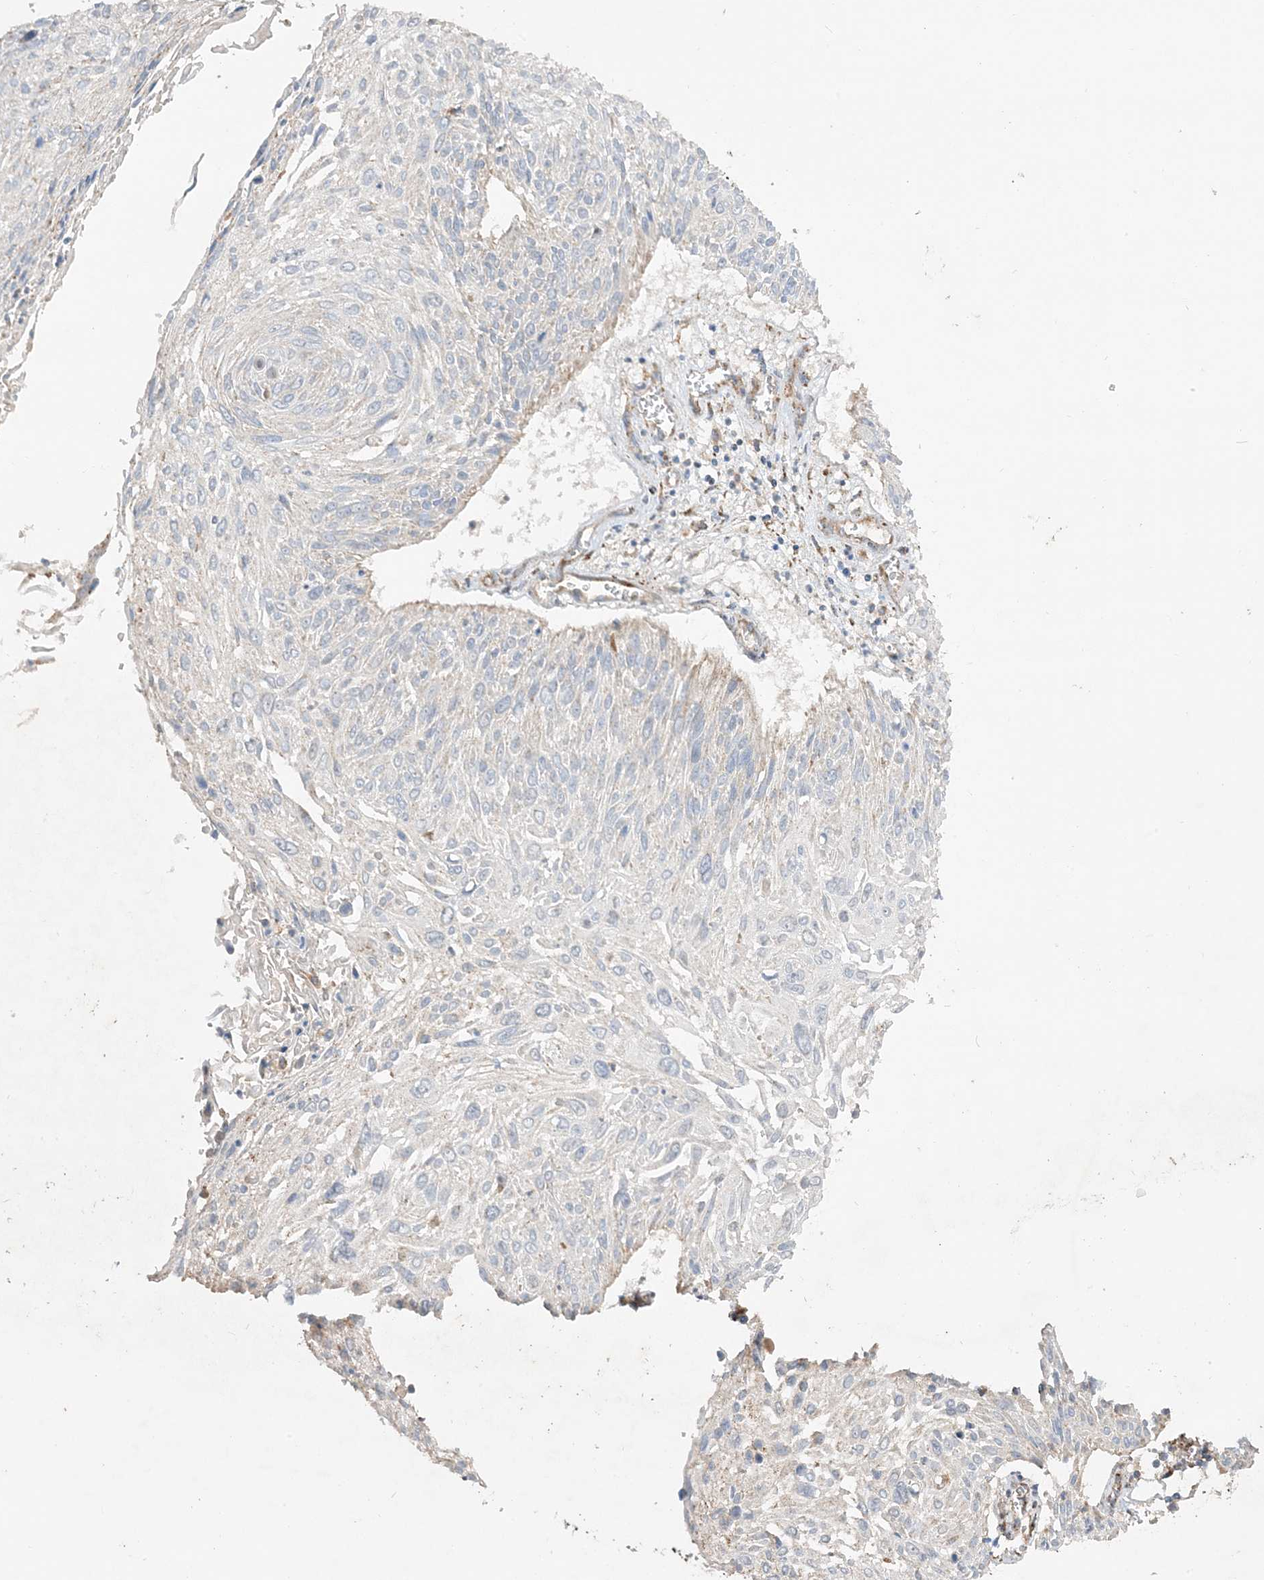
{"staining": {"intensity": "negative", "quantity": "none", "location": "none"}, "tissue": "cervical cancer", "cell_type": "Tumor cells", "image_type": "cancer", "snomed": [{"axis": "morphology", "description": "Squamous cell carcinoma, NOS"}, {"axis": "topography", "description": "Cervix"}], "caption": "Histopathology image shows no protein expression in tumor cells of cervical cancer (squamous cell carcinoma) tissue.", "gene": "NDUFAF3", "patient": {"sex": "female", "age": 51}}